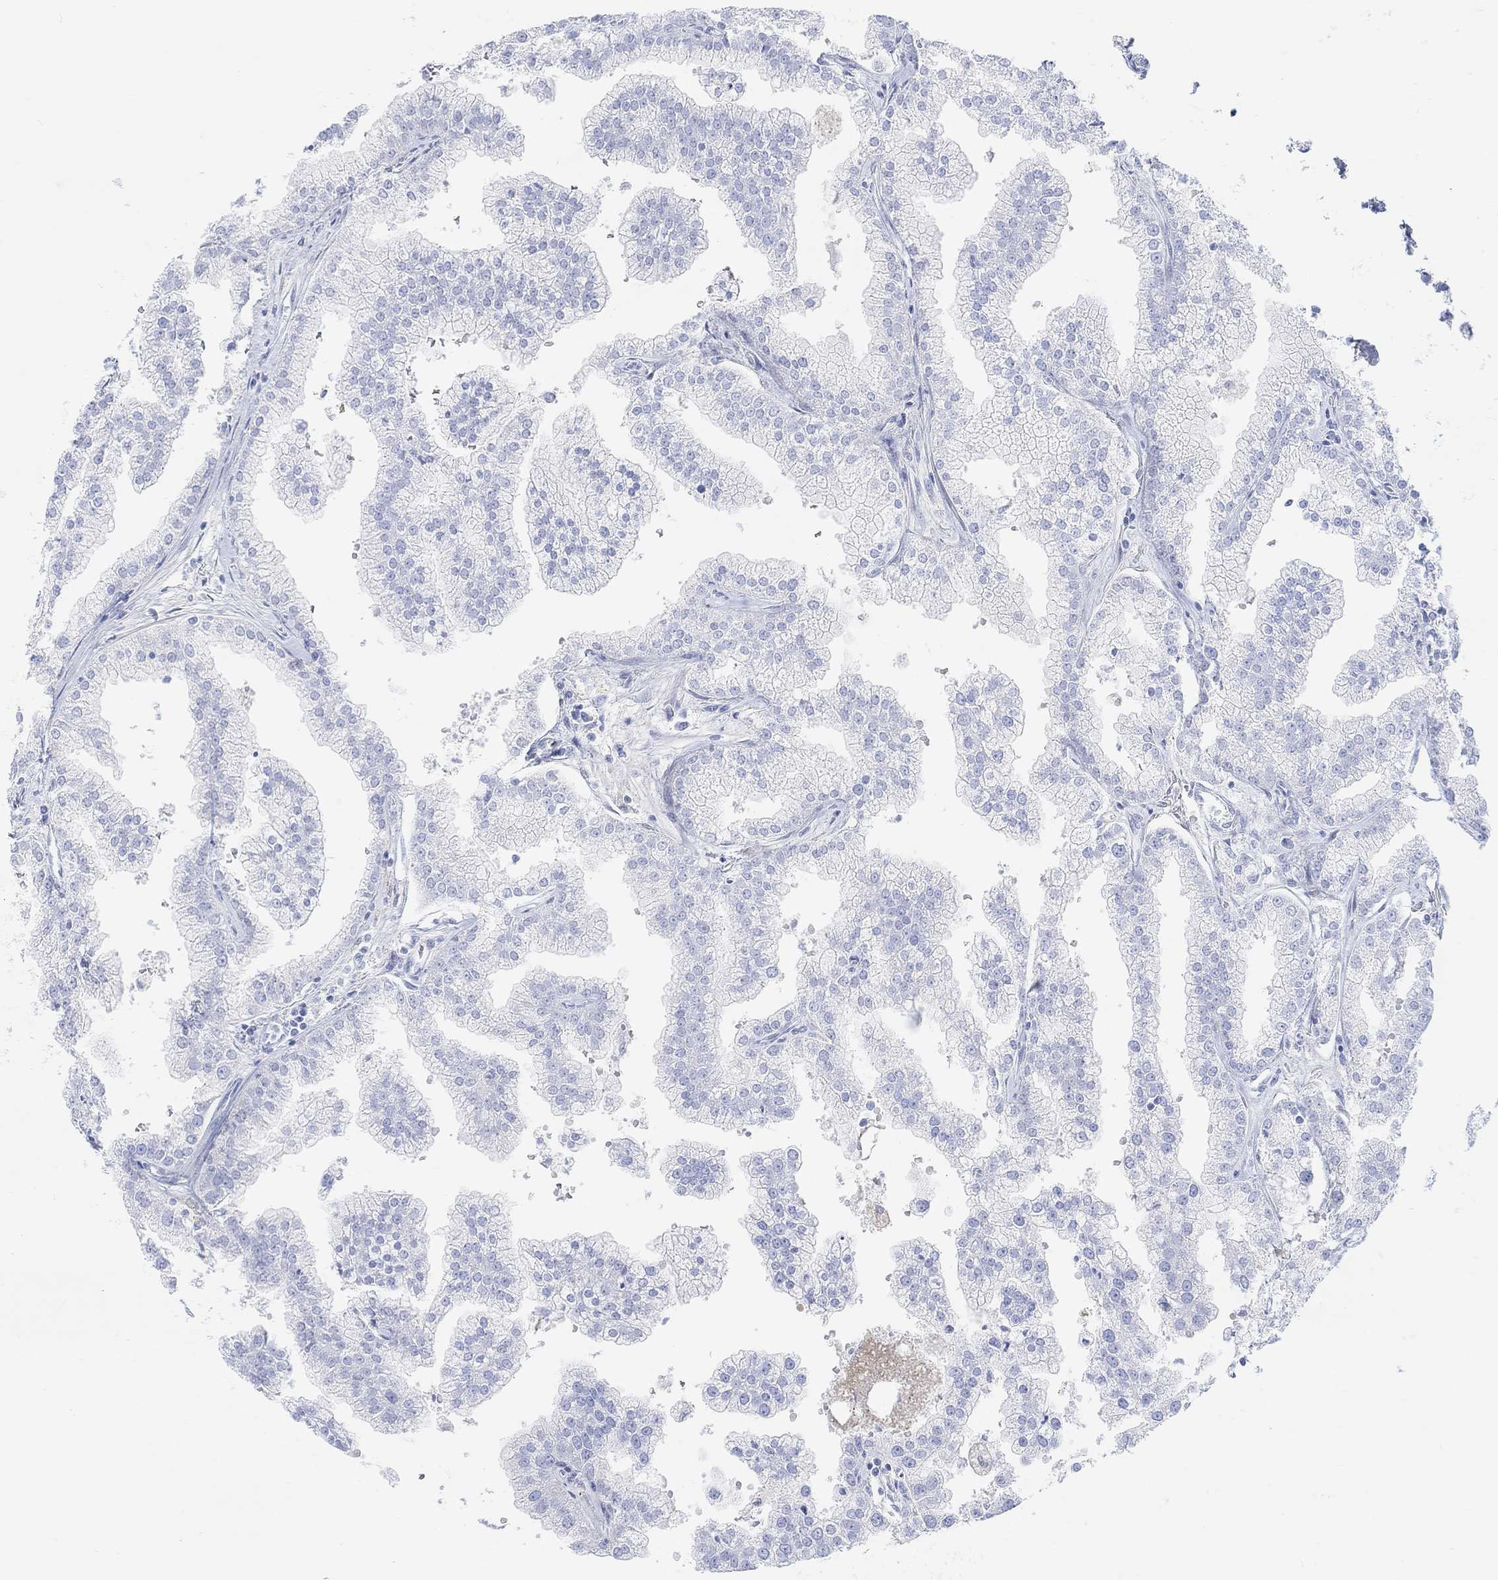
{"staining": {"intensity": "negative", "quantity": "none", "location": "none"}, "tissue": "prostate cancer", "cell_type": "Tumor cells", "image_type": "cancer", "snomed": [{"axis": "morphology", "description": "Adenocarcinoma, NOS"}, {"axis": "topography", "description": "Prostate"}], "caption": "A micrograph of human adenocarcinoma (prostate) is negative for staining in tumor cells. The staining is performed using DAB brown chromogen with nuclei counter-stained in using hematoxylin.", "gene": "XIRP2", "patient": {"sex": "male", "age": 70}}